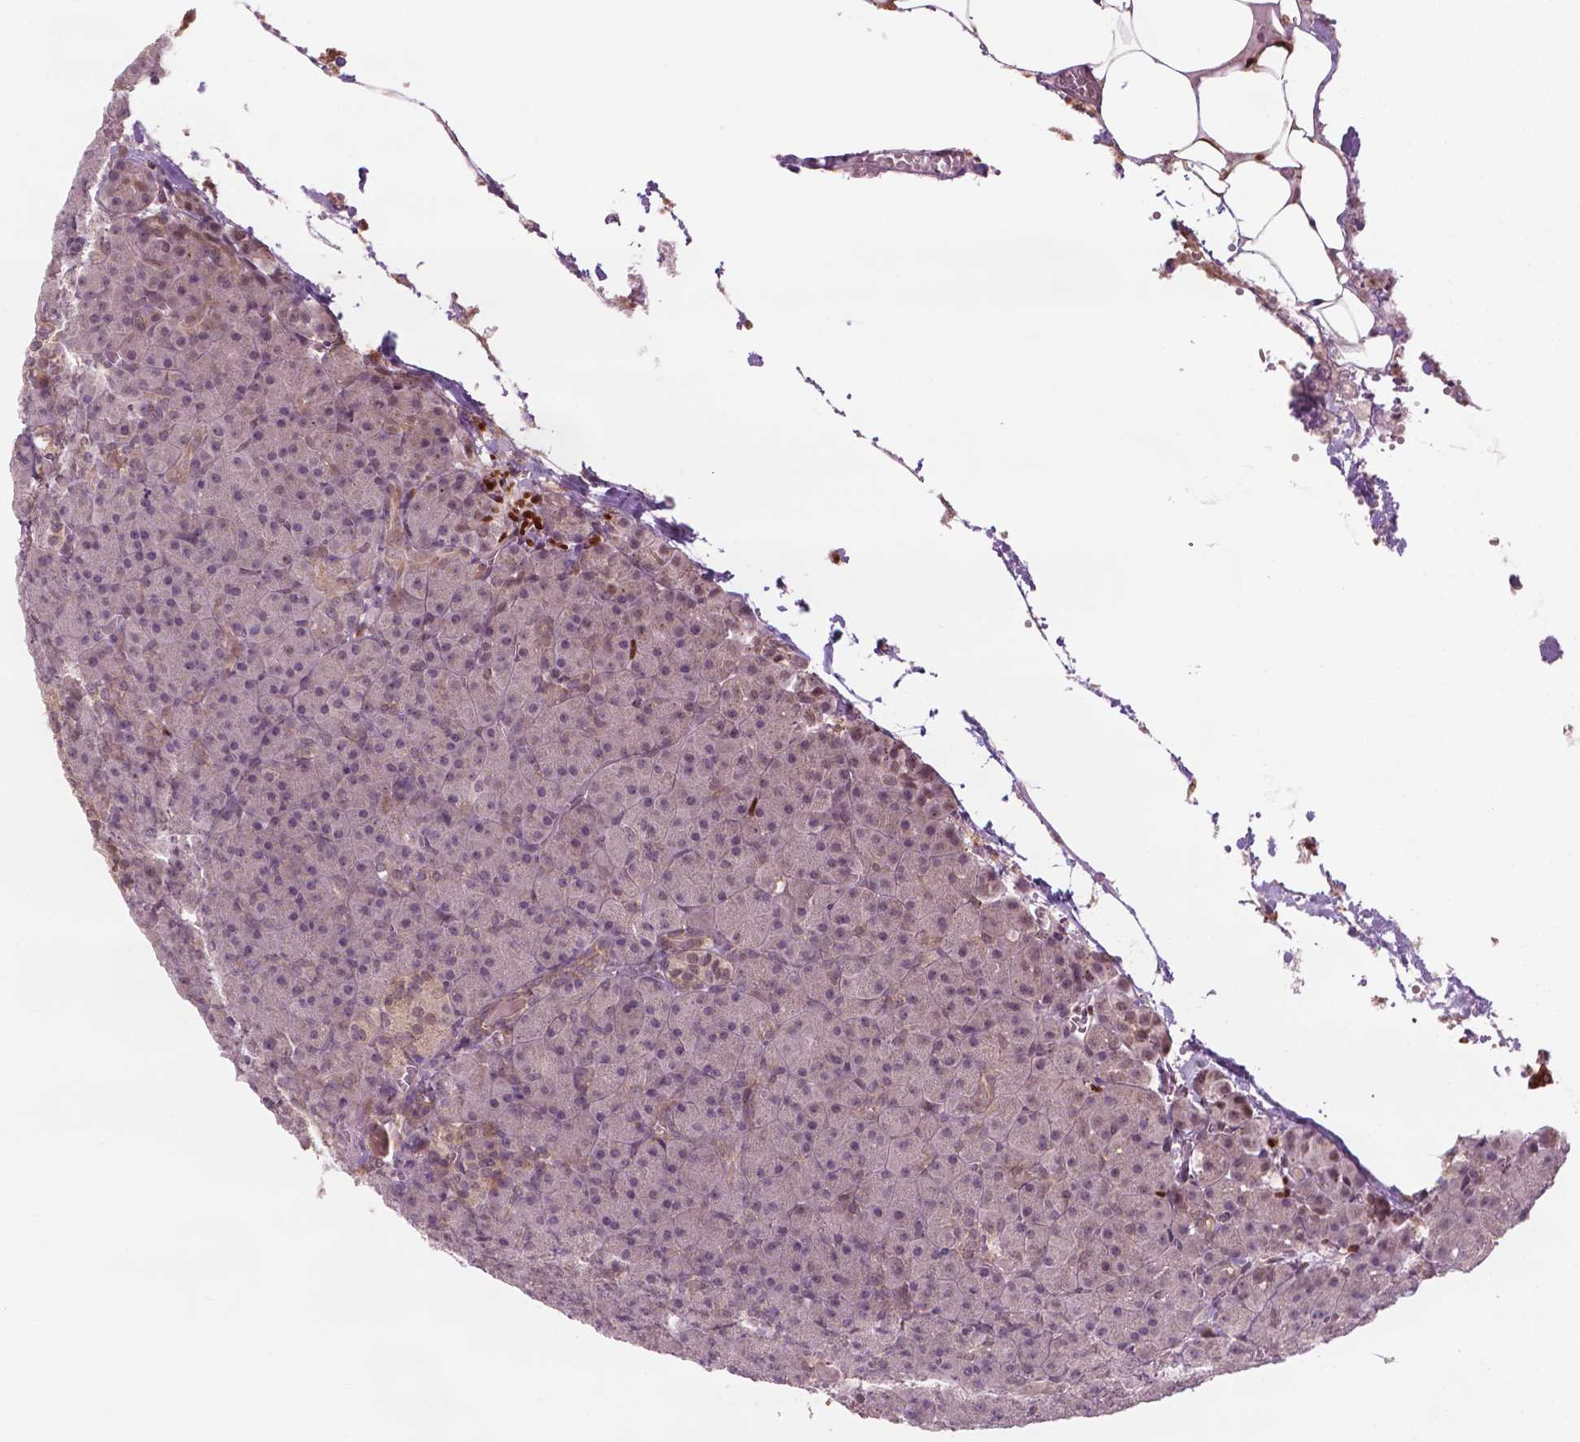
{"staining": {"intensity": "weak", "quantity": "25%-75%", "location": "cytoplasmic/membranous"}, "tissue": "pancreas", "cell_type": "Exocrine glandular cells", "image_type": "normal", "snomed": [{"axis": "morphology", "description": "Normal tissue, NOS"}, {"axis": "topography", "description": "Pancreas"}], "caption": "Immunohistochemical staining of normal pancreas reveals weak cytoplasmic/membranous protein positivity in approximately 25%-75% of exocrine glandular cells.", "gene": "NFAT5", "patient": {"sex": "female", "age": 74}}